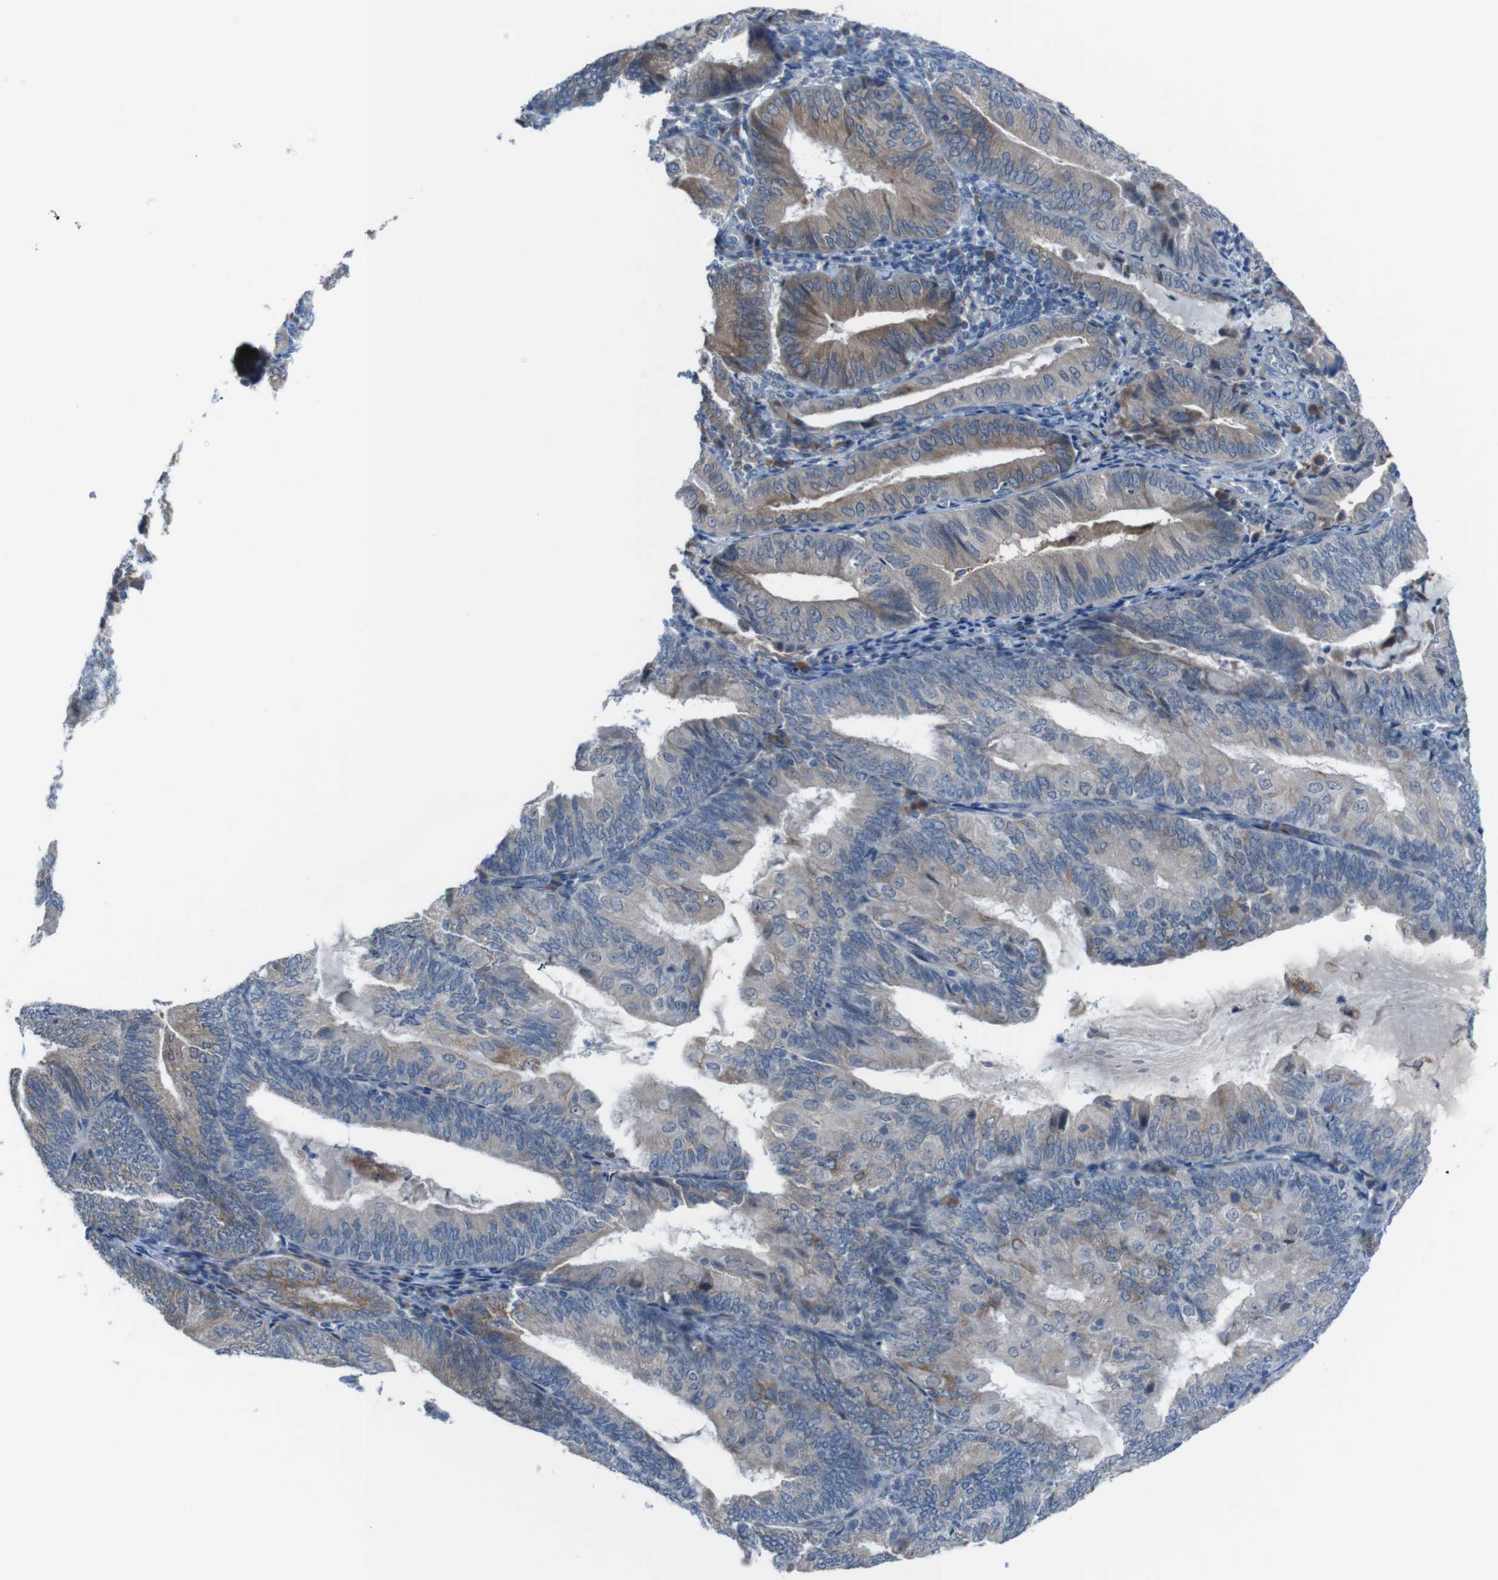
{"staining": {"intensity": "moderate", "quantity": "25%-75%", "location": "cytoplasmic/membranous"}, "tissue": "endometrial cancer", "cell_type": "Tumor cells", "image_type": "cancer", "snomed": [{"axis": "morphology", "description": "Adenocarcinoma, NOS"}, {"axis": "topography", "description": "Endometrium"}], "caption": "Tumor cells exhibit moderate cytoplasmic/membranous positivity in about 25%-75% of cells in adenocarcinoma (endometrial).", "gene": "CDH22", "patient": {"sex": "female", "age": 81}}